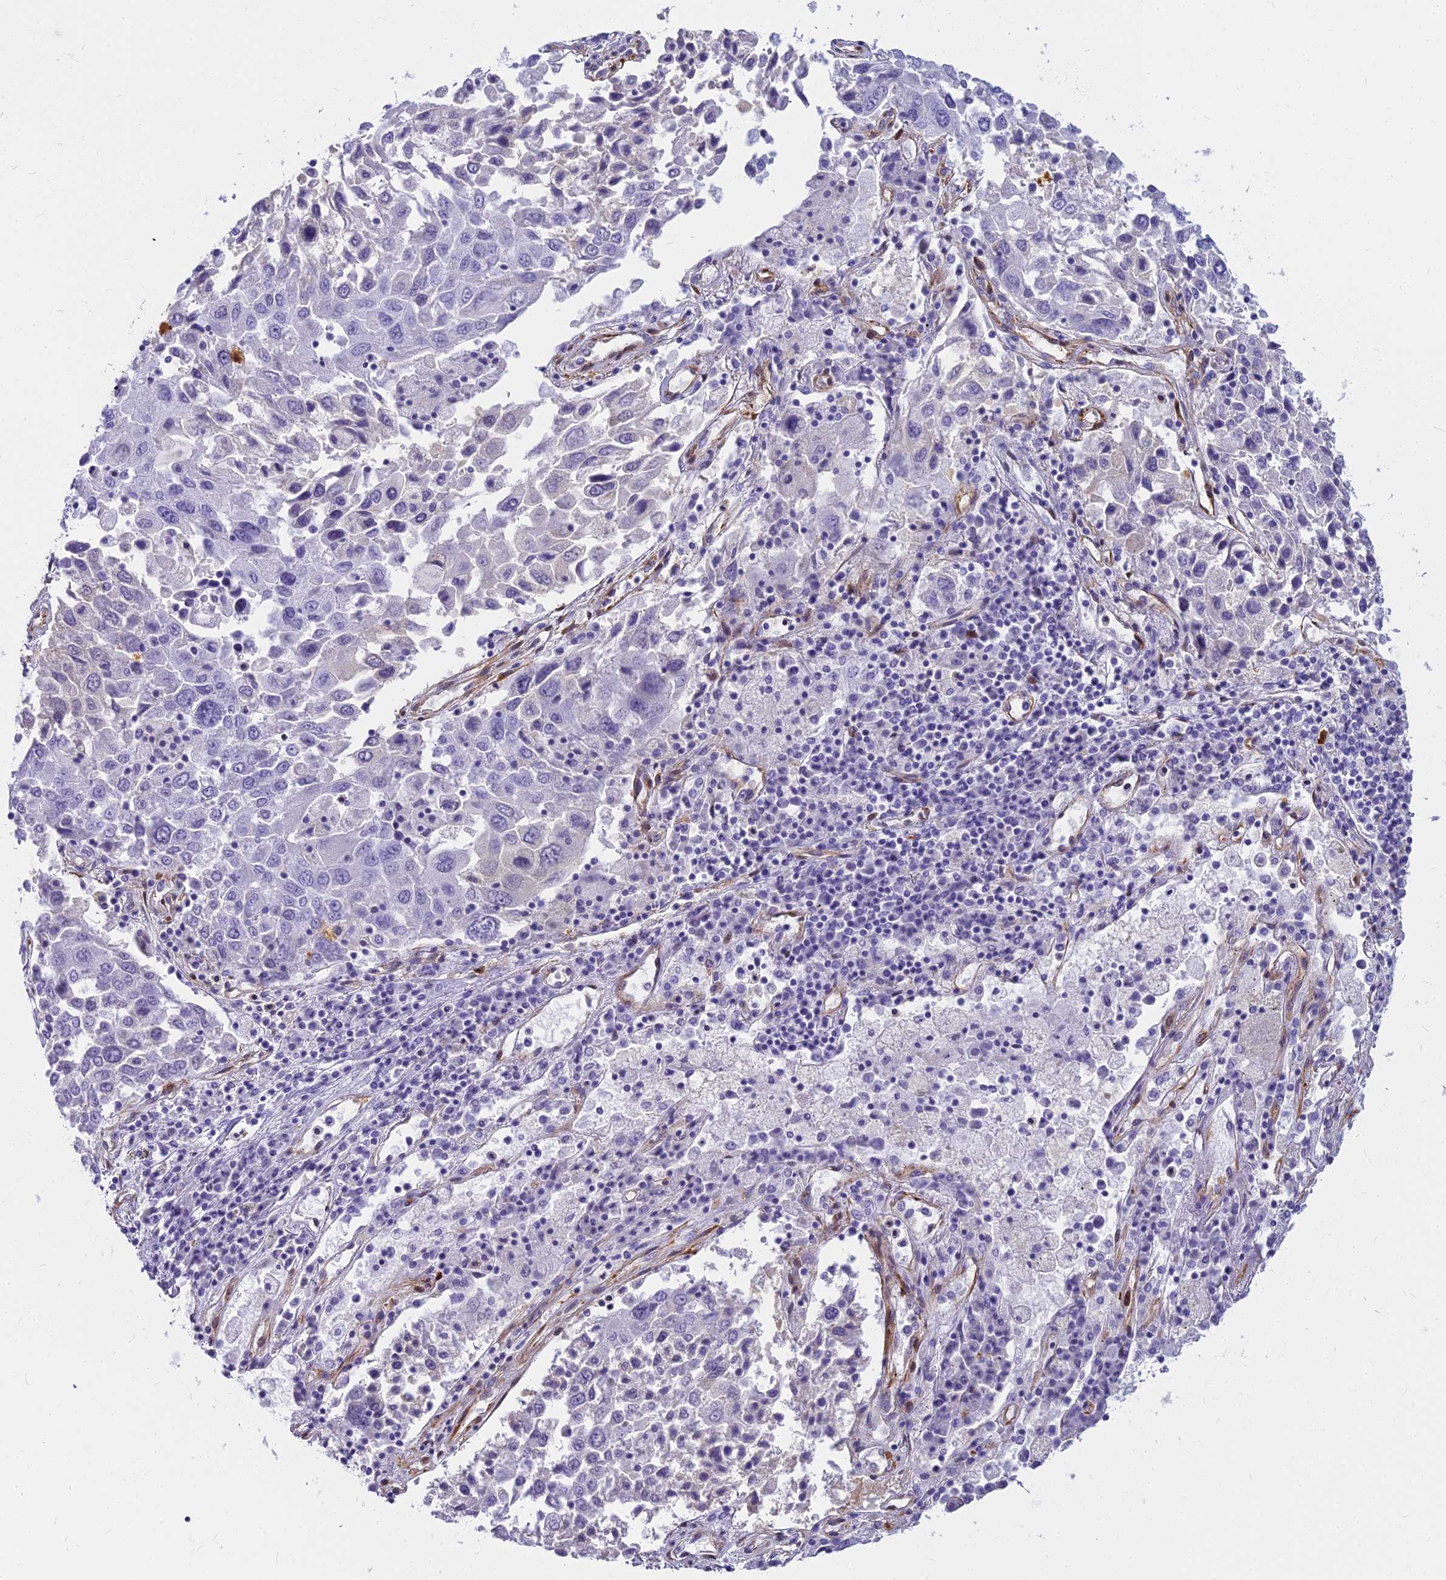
{"staining": {"intensity": "negative", "quantity": "none", "location": "none"}, "tissue": "lung cancer", "cell_type": "Tumor cells", "image_type": "cancer", "snomed": [{"axis": "morphology", "description": "Squamous cell carcinoma, NOS"}, {"axis": "topography", "description": "Lung"}], "caption": "This histopathology image is of lung cancer stained with immunohistochemistry (IHC) to label a protein in brown with the nuclei are counter-stained blue. There is no staining in tumor cells. (IHC, brightfield microscopy, high magnification).", "gene": "EVI2A", "patient": {"sex": "male", "age": 65}}